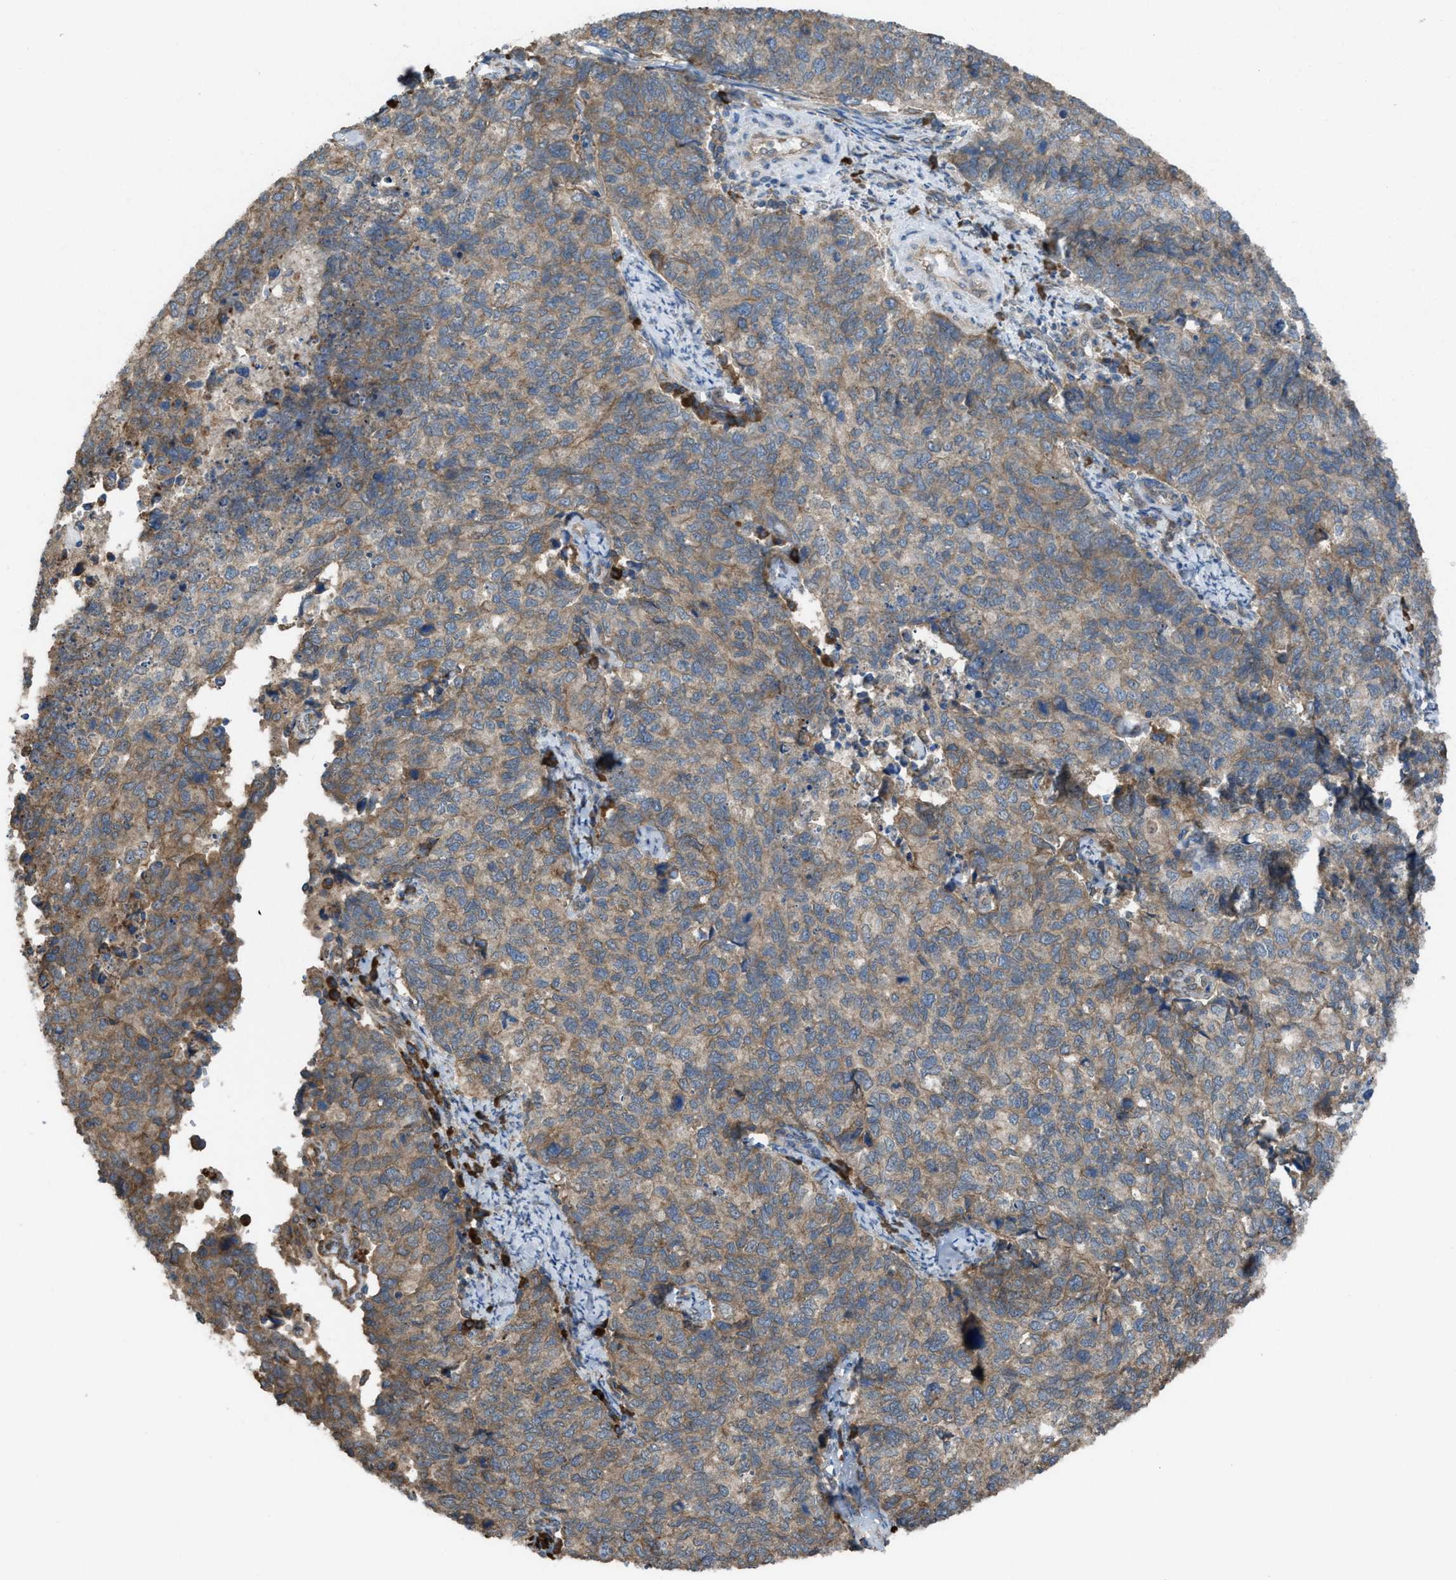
{"staining": {"intensity": "moderate", "quantity": ">75%", "location": "cytoplasmic/membranous"}, "tissue": "cervical cancer", "cell_type": "Tumor cells", "image_type": "cancer", "snomed": [{"axis": "morphology", "description": "Squamous cell carcinoma, NOS"}, {"axis": "topography", "description": "Cervix"}], "caption": "Protein staining of squamous cell carcinoma (cervical) tissue exhibits moderate cytoplasmic/membranous expression in approximately >75% of tumor cells. Nuclei are stained in blue.", "gene": "PLAA", "patient": {"sex": "female", "age": 63}}